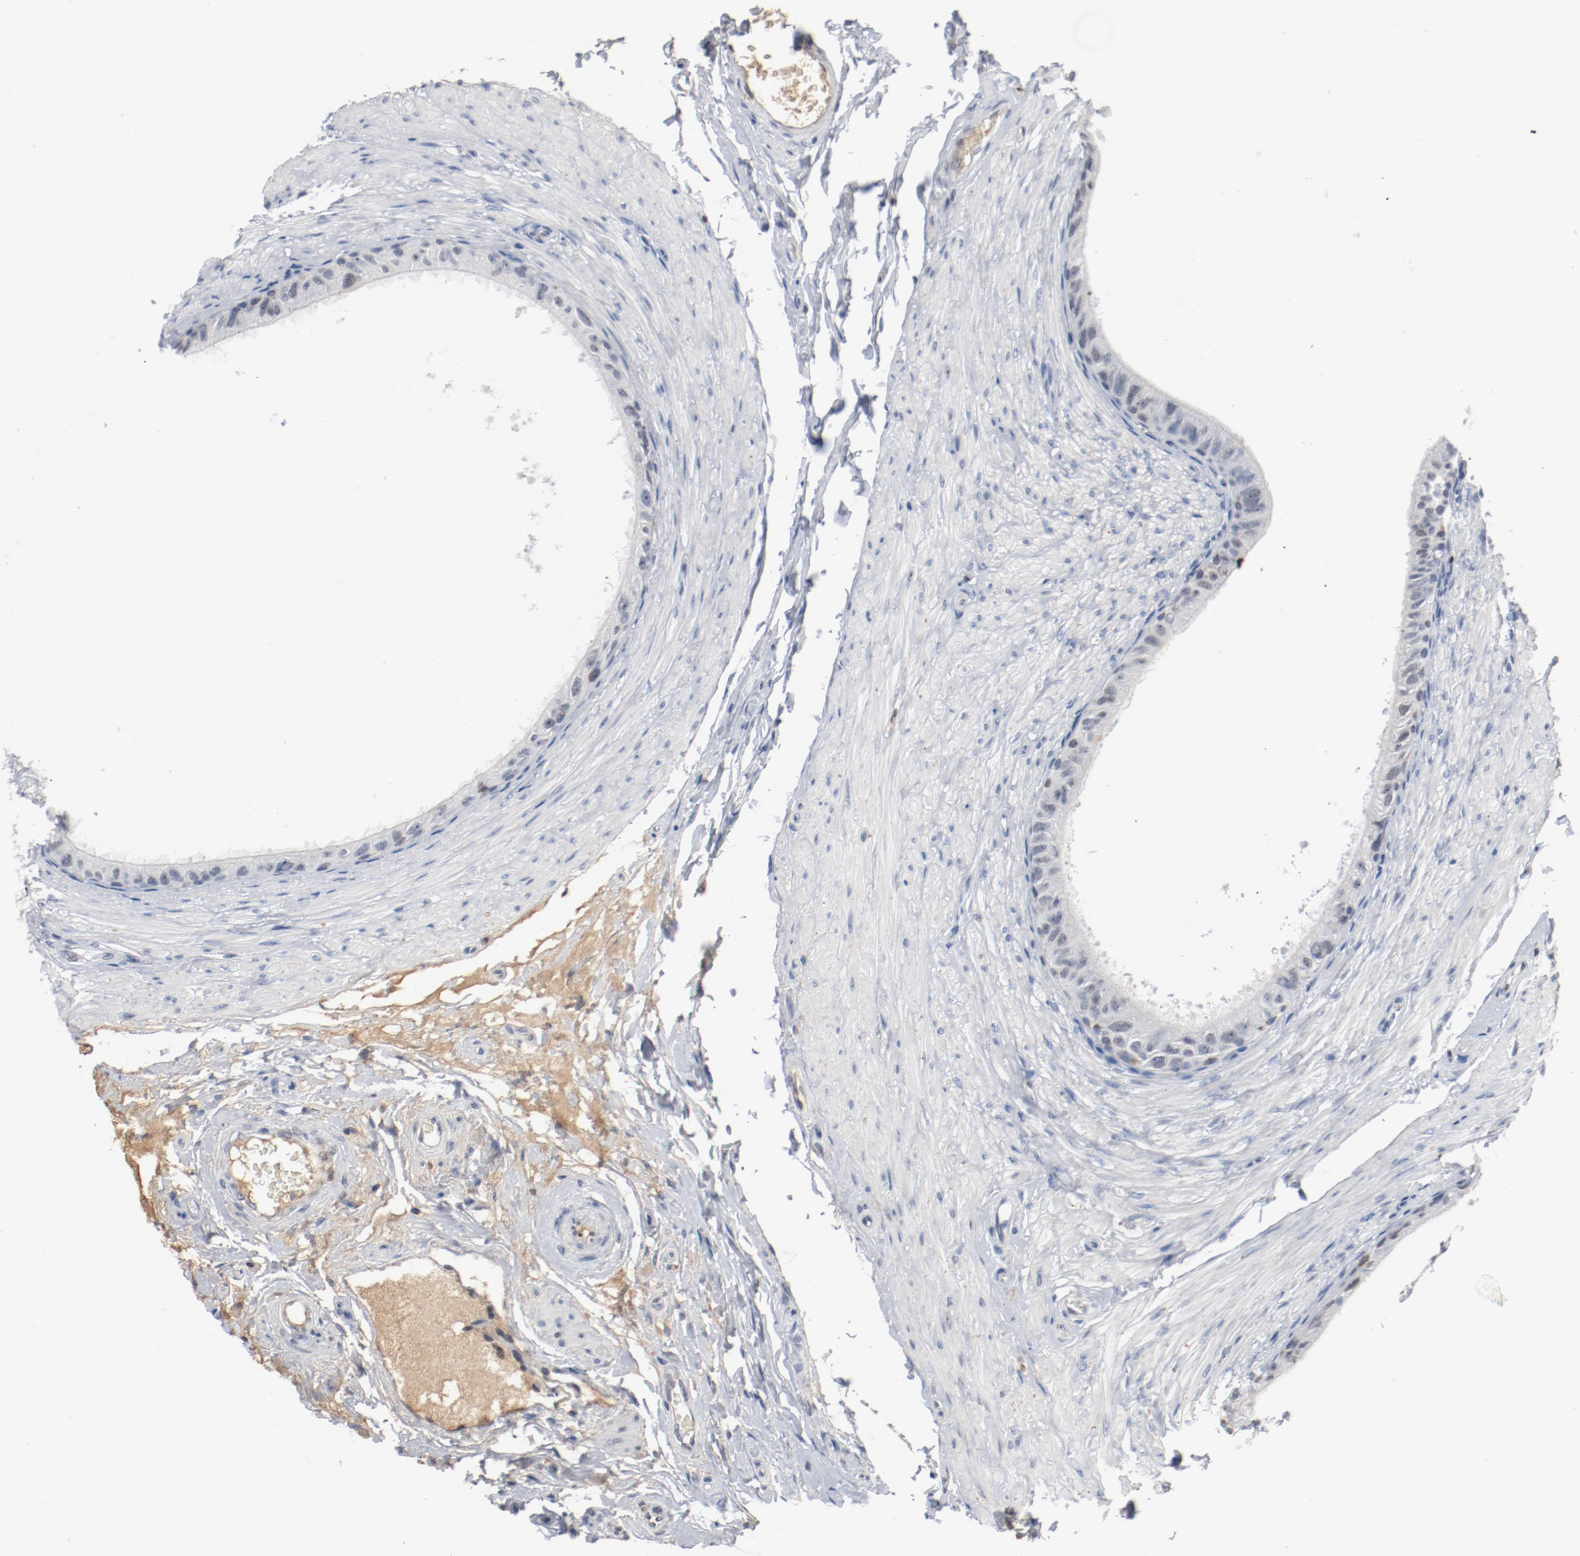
{"staining": {"intensity": "negative", "quantity": "none", "location": "none"}, "tissue": "epididymis", "cell_type": "Glandular cells", "image_type": "normal", "snomed": [{"axis": "morphology", "description": "Normal tissue, NOS"}, {"axis": "topography", "description": "Epididymis"}], "caption": "An immunohistochemistry micrograph of normal epididymis is shown. There is no staining in glandular cells of epididymis. (Brightfield microscopy of DAB (3,3'-diaminobenzidine) IHC at high magnification).", "gene": "ENSG00000285708", "patient": {"sex": "male", "age": 68}}